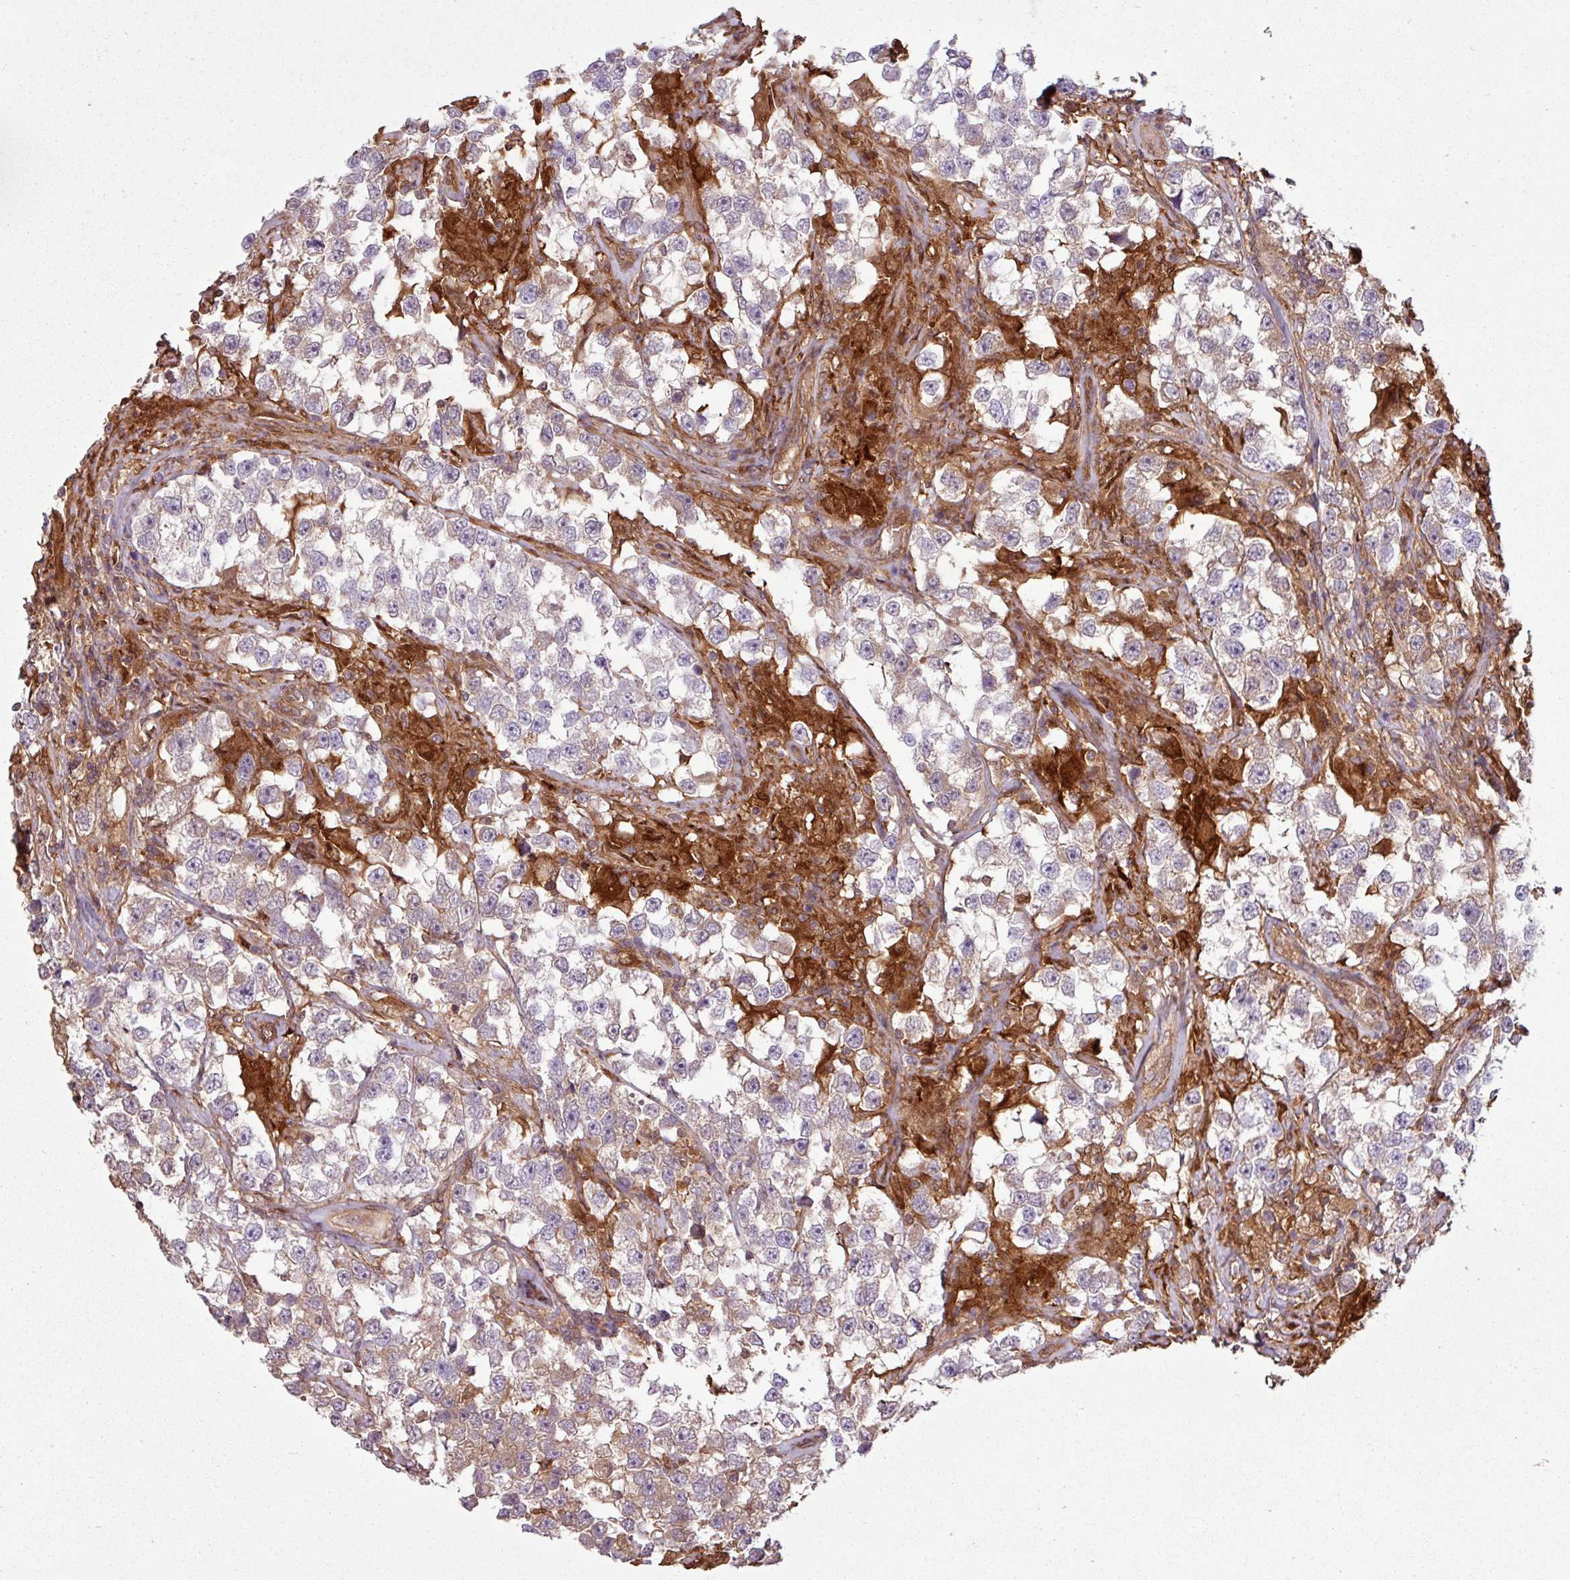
{"staining": {"intensity": "negative", "quantity": "none", "location": "none"}, "tissue": "testis cancer", "cell_type": "Tumor cells", "image_type": "cancer", "snomed": [{"axis": "morphology", "description": "Seminoma, NOS"}, {"axis": "topography", "description": "Testis"}], "caption": "Human seminoma (testis) stained for a protein using immunohistochemistry shows no positivity in tumor cells.", "gene": "SH3BGRL", "patient": {"sex": "male", "age": 46}}